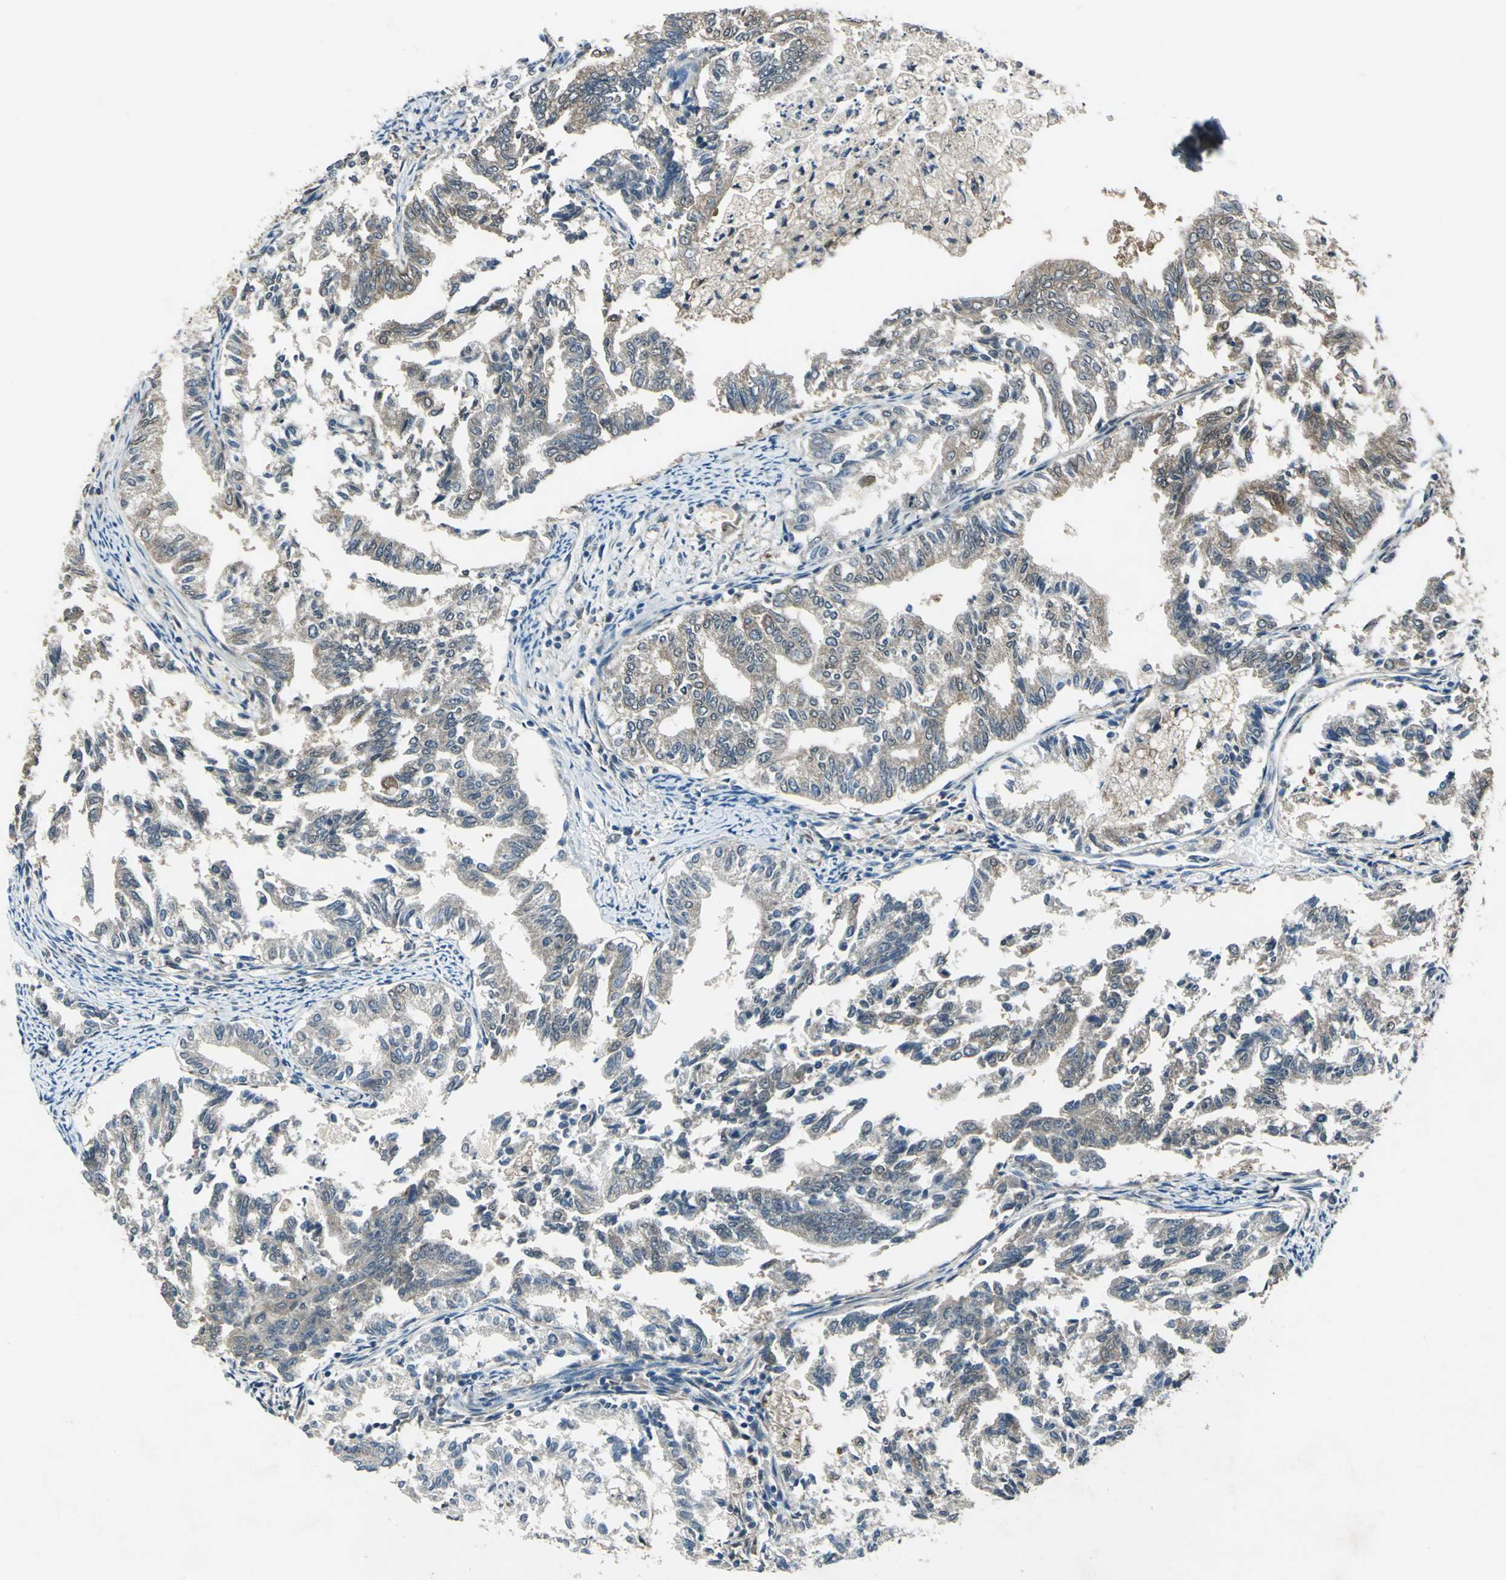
{"staining": {"intensity": "weak", "quantity": ">75%", "location": "cytoplasmic/membranous"}, "tissue": "endometrial cancer", "cell_type": "Tumor cells", "image_type": "cancer", "snomed": [{"axis": "morphology", "description": "Adenocarcinoma, NOS"}, {"axis": "topography", "description": "Endometrium"}], "caption": "Endometrial cancer stained for a protein (brown) exhibits weak cytoplasmic/membranous positive expression in about >75% of tumor cells.", "gene": "RRM2B", "patient": {"sex": "female", "age": 79}}